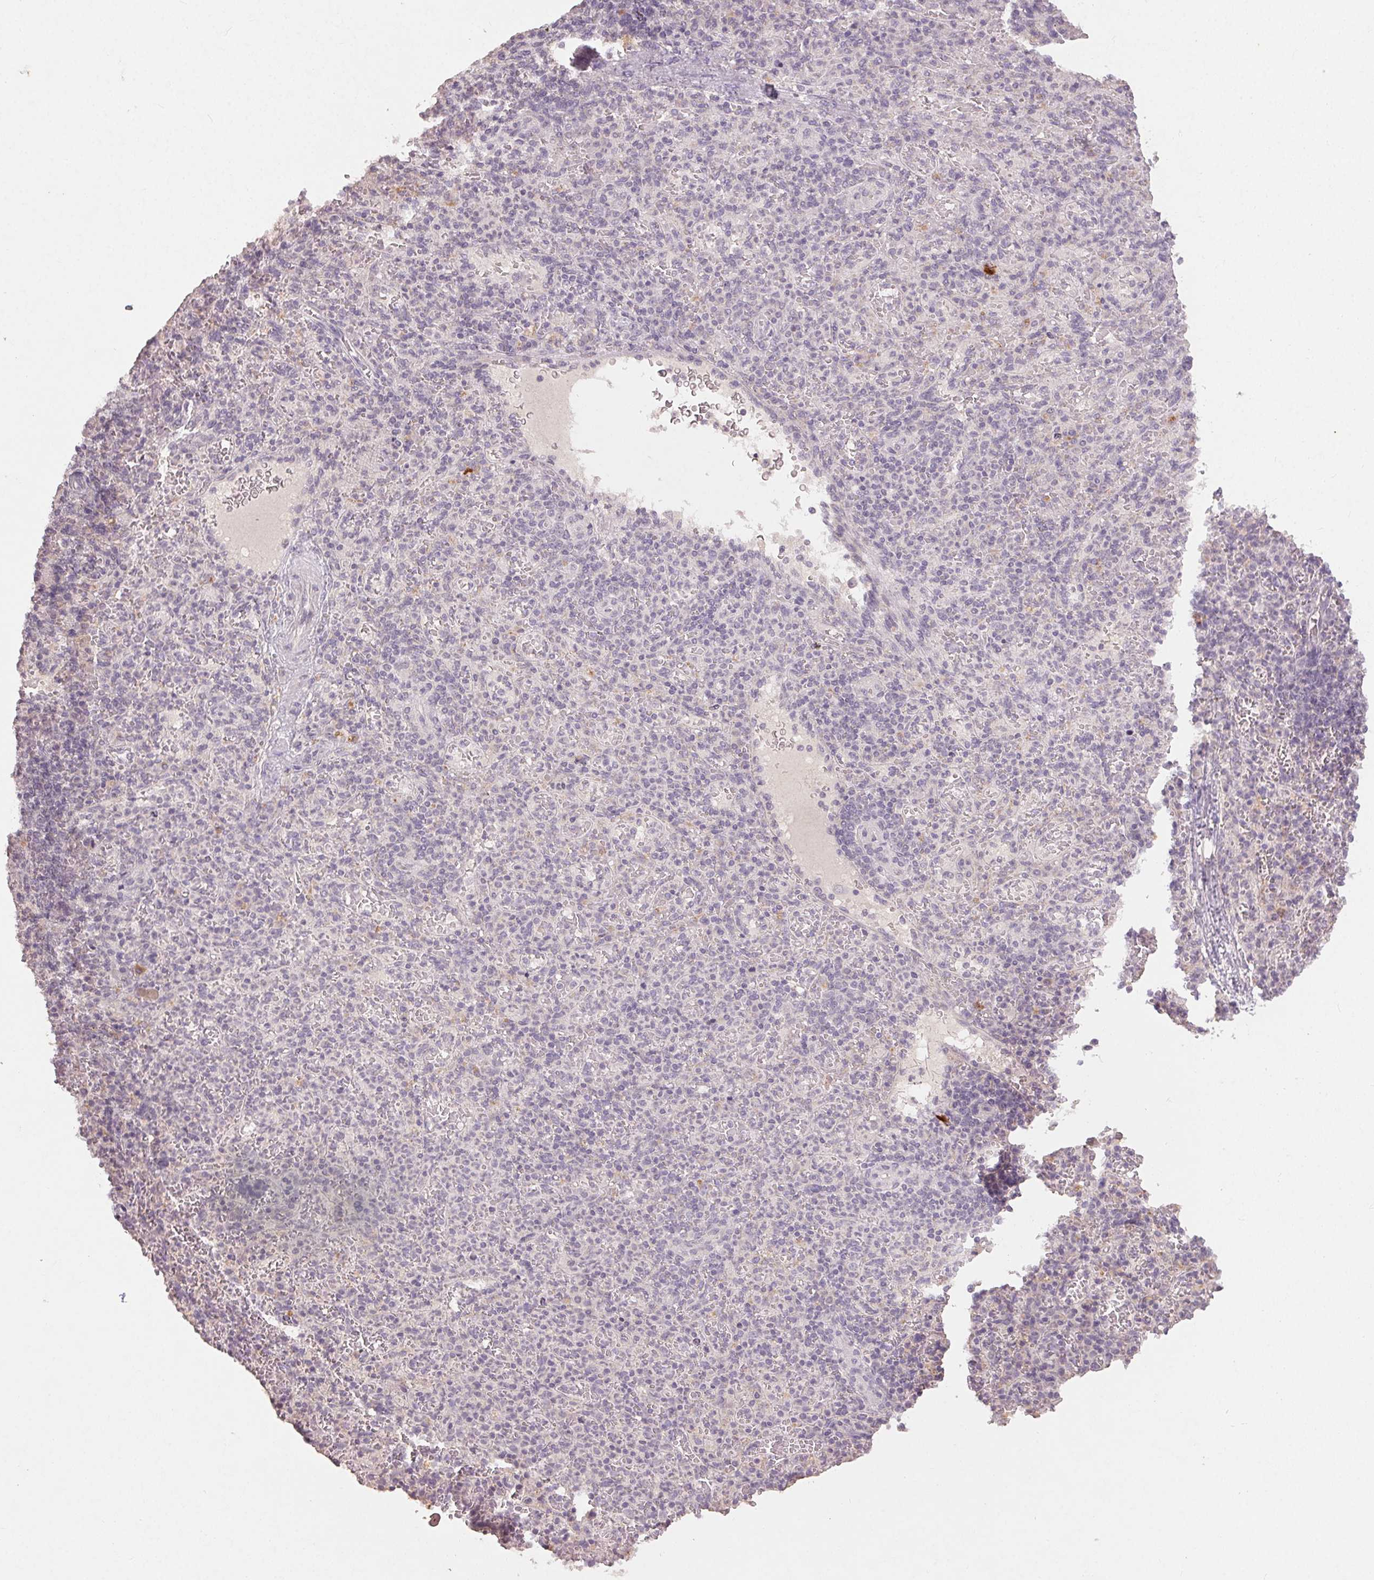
{"staining": {"intensity": "negative", "quantity": "none", "location": "none"}, "tissue": "spleen", "cell_type": "Cells in red pulp", "image_type": "normal", "snomed": [{"axis": "morphology", "description": "Normal tissue, NOS"}, {"axis": "topography", "description": "Spleen"}], "caption": "Immunohistochemistry histopathology image of unremarkable spleen: human spleen stained with DAB demonstrates no significant protein staining in cells in red pulp.", "gene": "ENSG00000255641", "patient": {"sex": "female", "age": 74}}